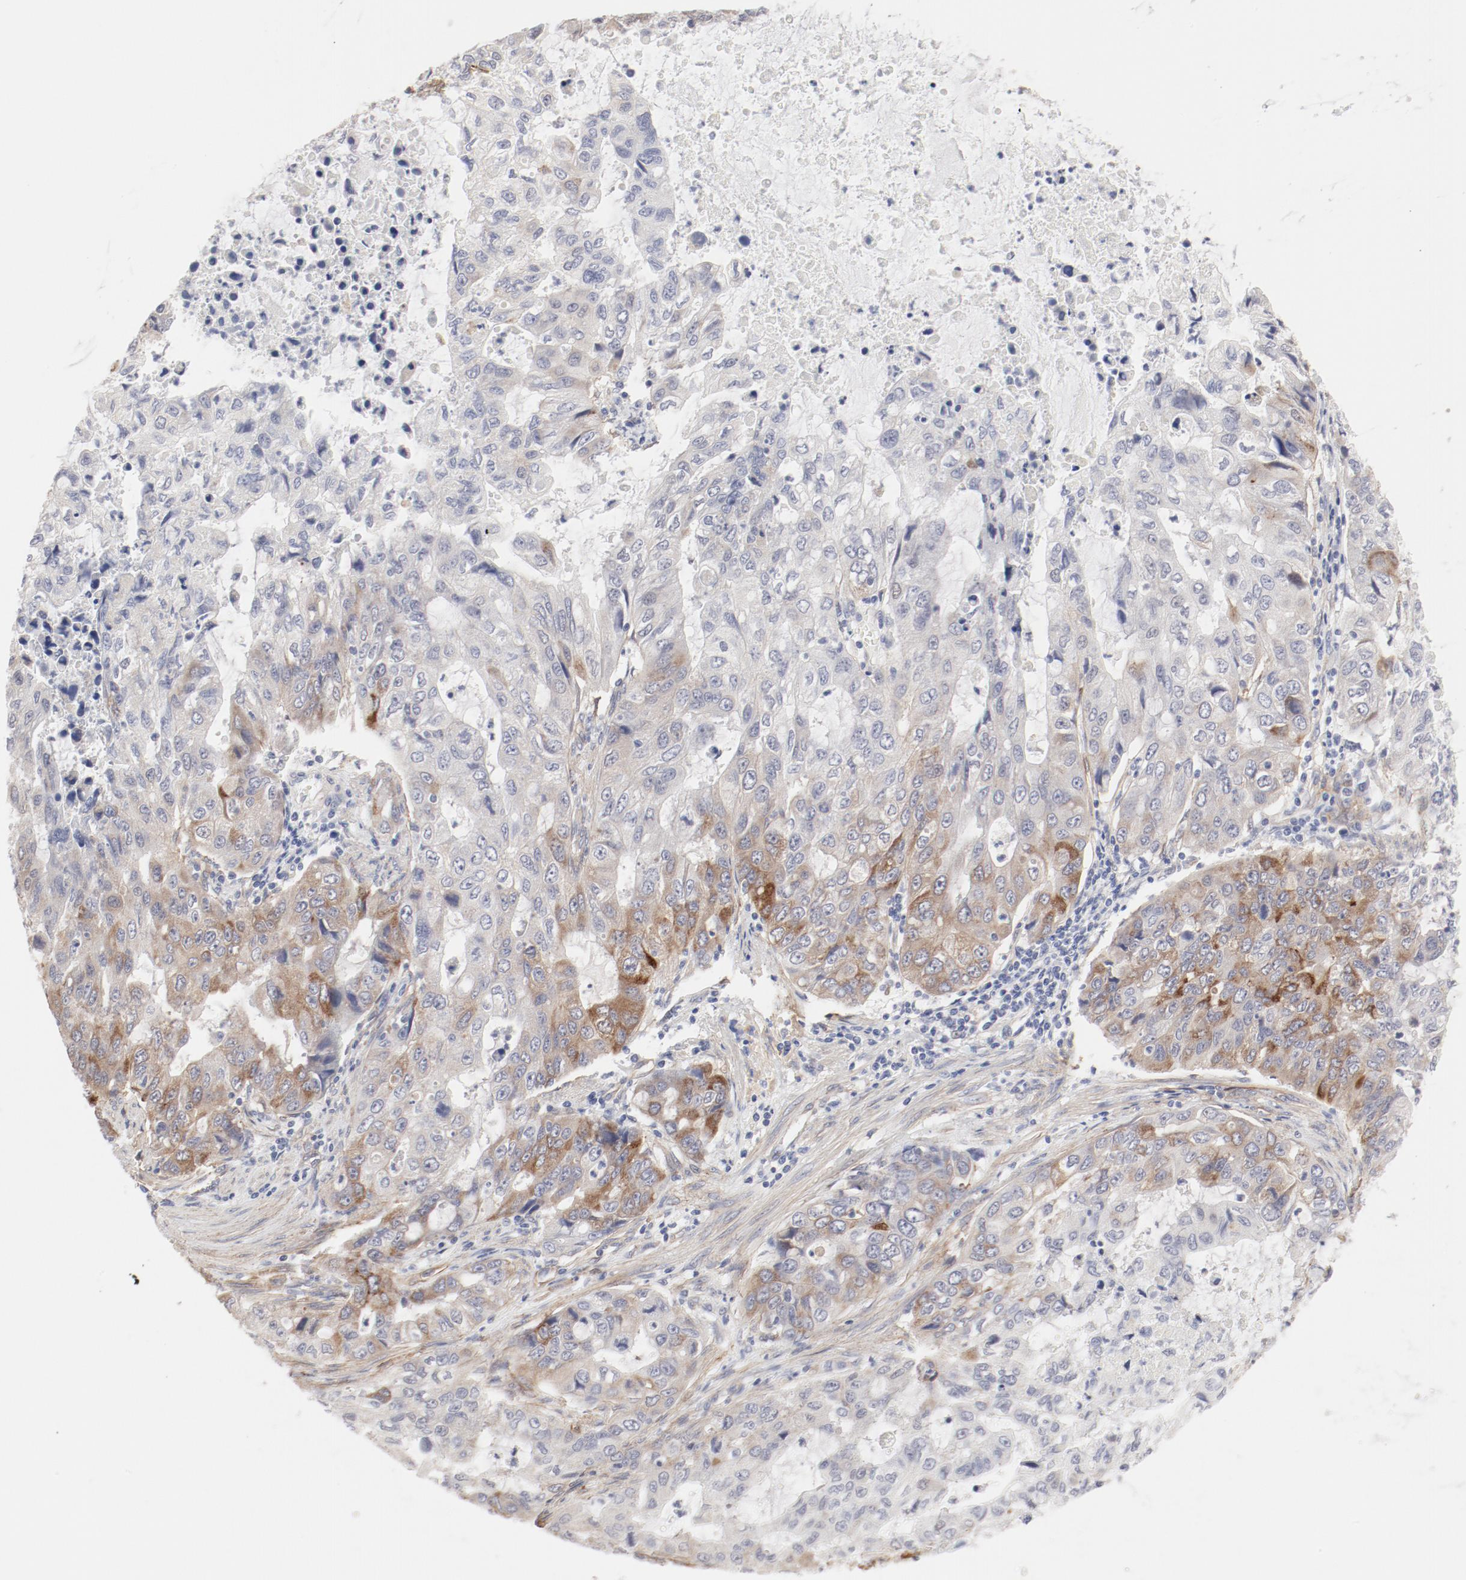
{"staining": {"intensity": "moderate", "quantity": "<25%", "location": "cytoplasmic/membranous"}, "tissue": "stomach cancer", "cell_type": "Tumor cells", "image_type": "cancer", "snomed": [{"axis": "morphology", "description": "Adenocarcinoma, NOS"}, {"axis": "topography", "description": "Stomach, upper"}], "caption": "Stomach cancer stained with immunohistochemistry (IHC) reveals moderate cytoplasmic/membranous positivity in about <25% of tumor cells.", "gene": "MAGED4", "patient": {"sex": "female", "age": 52}}